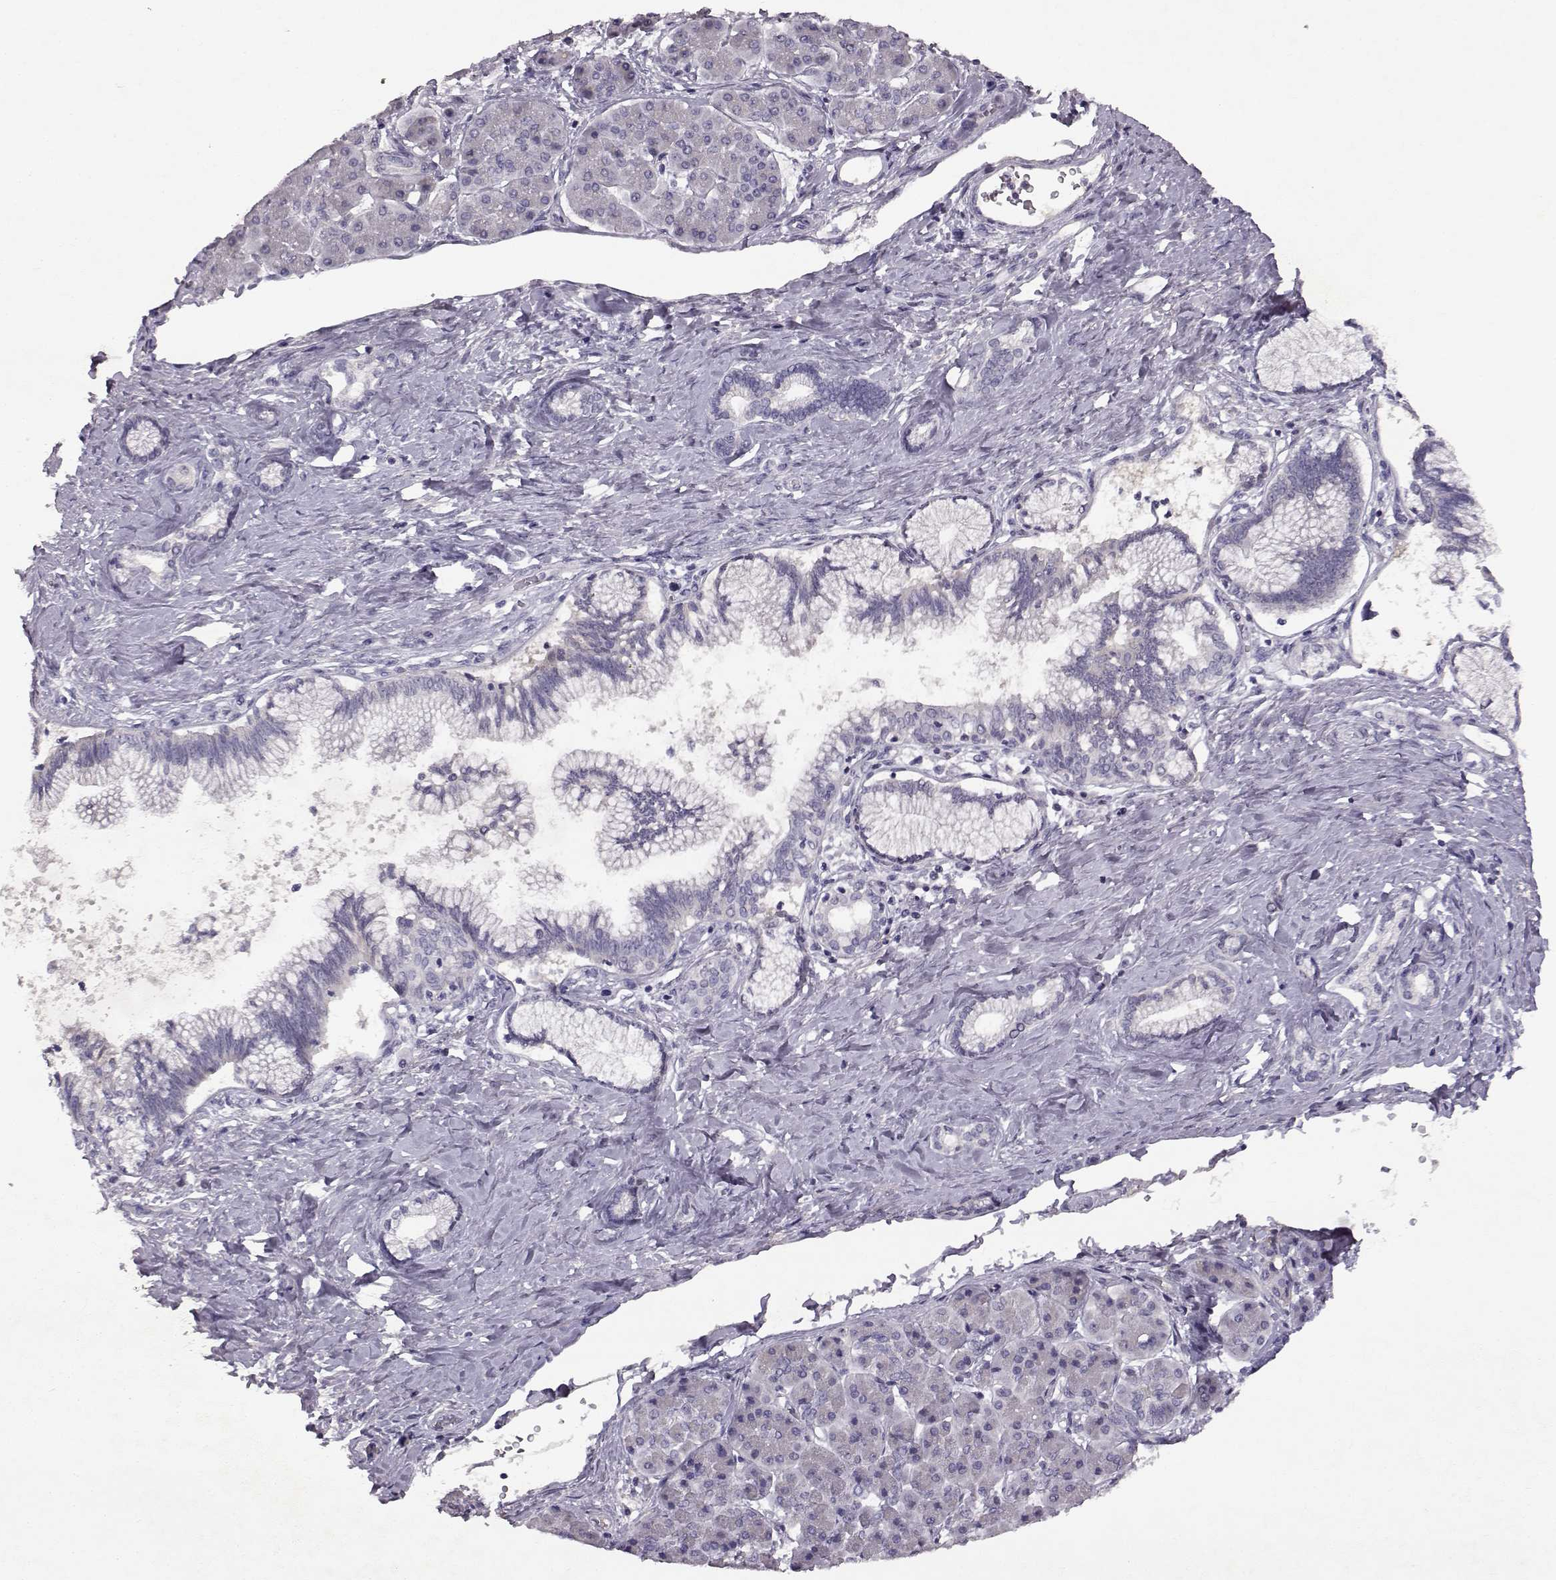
{"staining": {"intensity": "negative", "quantity": "none", "location": "none"}, "tissue": "pancreatic cancer", "cell_type": "Tumor cells", "image_type": "cancer", "snomed": [{"axis": "morphology", "description": "Adenocarcinoma, NOS"}, {"axis": "topography", "description": "Pancreas"}], "caption": "Immunohistochemistry image of pancreatic adenocarcinoma stained for a protein (brown), which exhibits no positivity in tumor cells.", "gene": "SPAG17", "patient": {"sex": "female", "age": 73}}